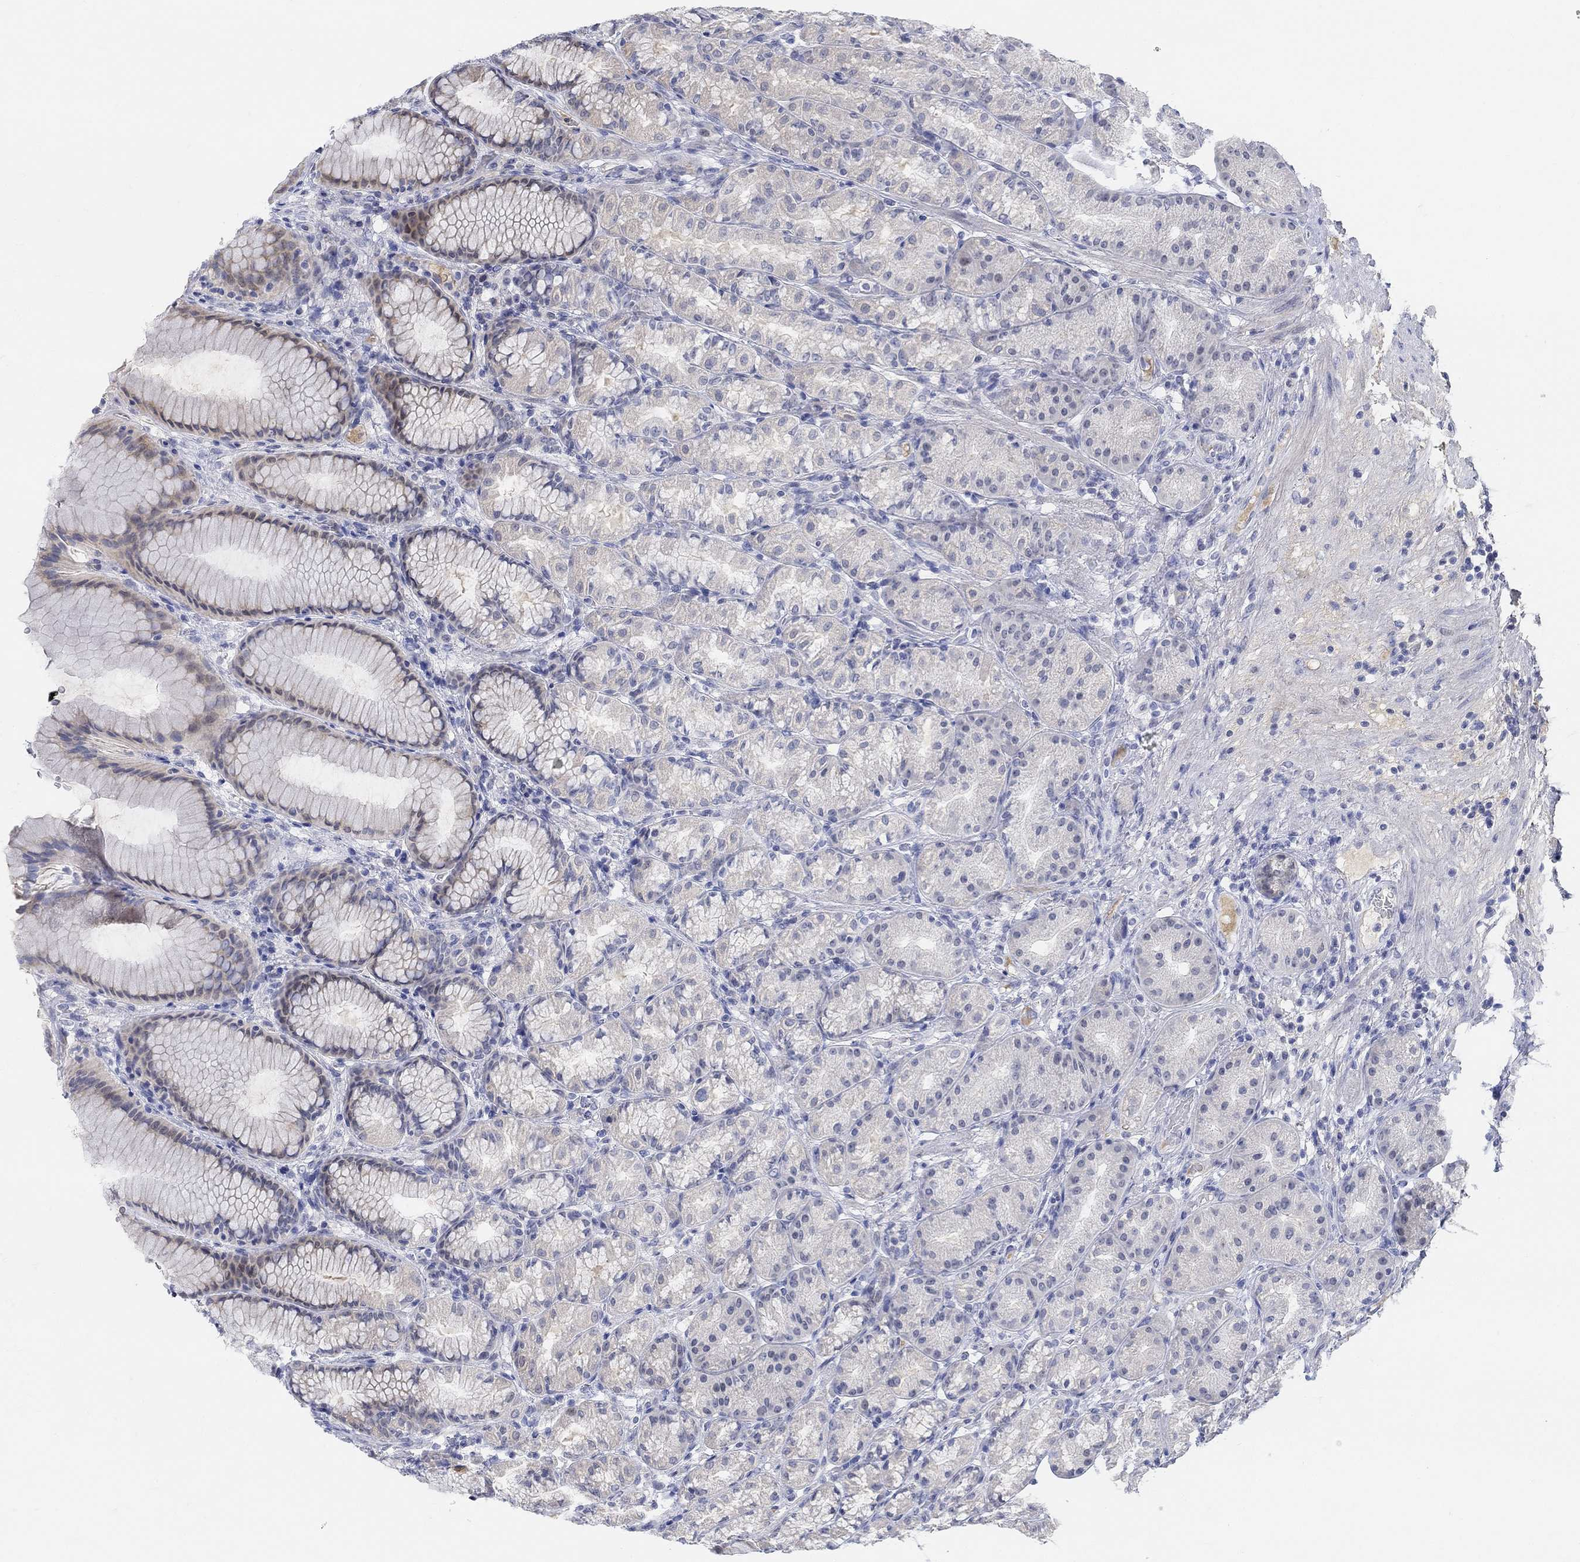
{"staining": {"intensity": "weak", "quantity": "25%-75%", "location": "cytoplasmic/membranous"}, "tissue": "stomach", "cell_type": "Glandular cells", "image_type": "normal", "snomed": [{"axis": "morphology", "description": "Normal tissue, NOS"}, {"axis": "morphology", "description": "Adenocarcinoma, NOS"}, {"axis": "topography", "description": "Stomach"}], "caption": "Weak cytoplasmic/membranous protein expression is identified in about 25%-75% of glandular cells in stomach.", "gene": "SNTG2", "patient": {"sex": "female", "age": 79}}